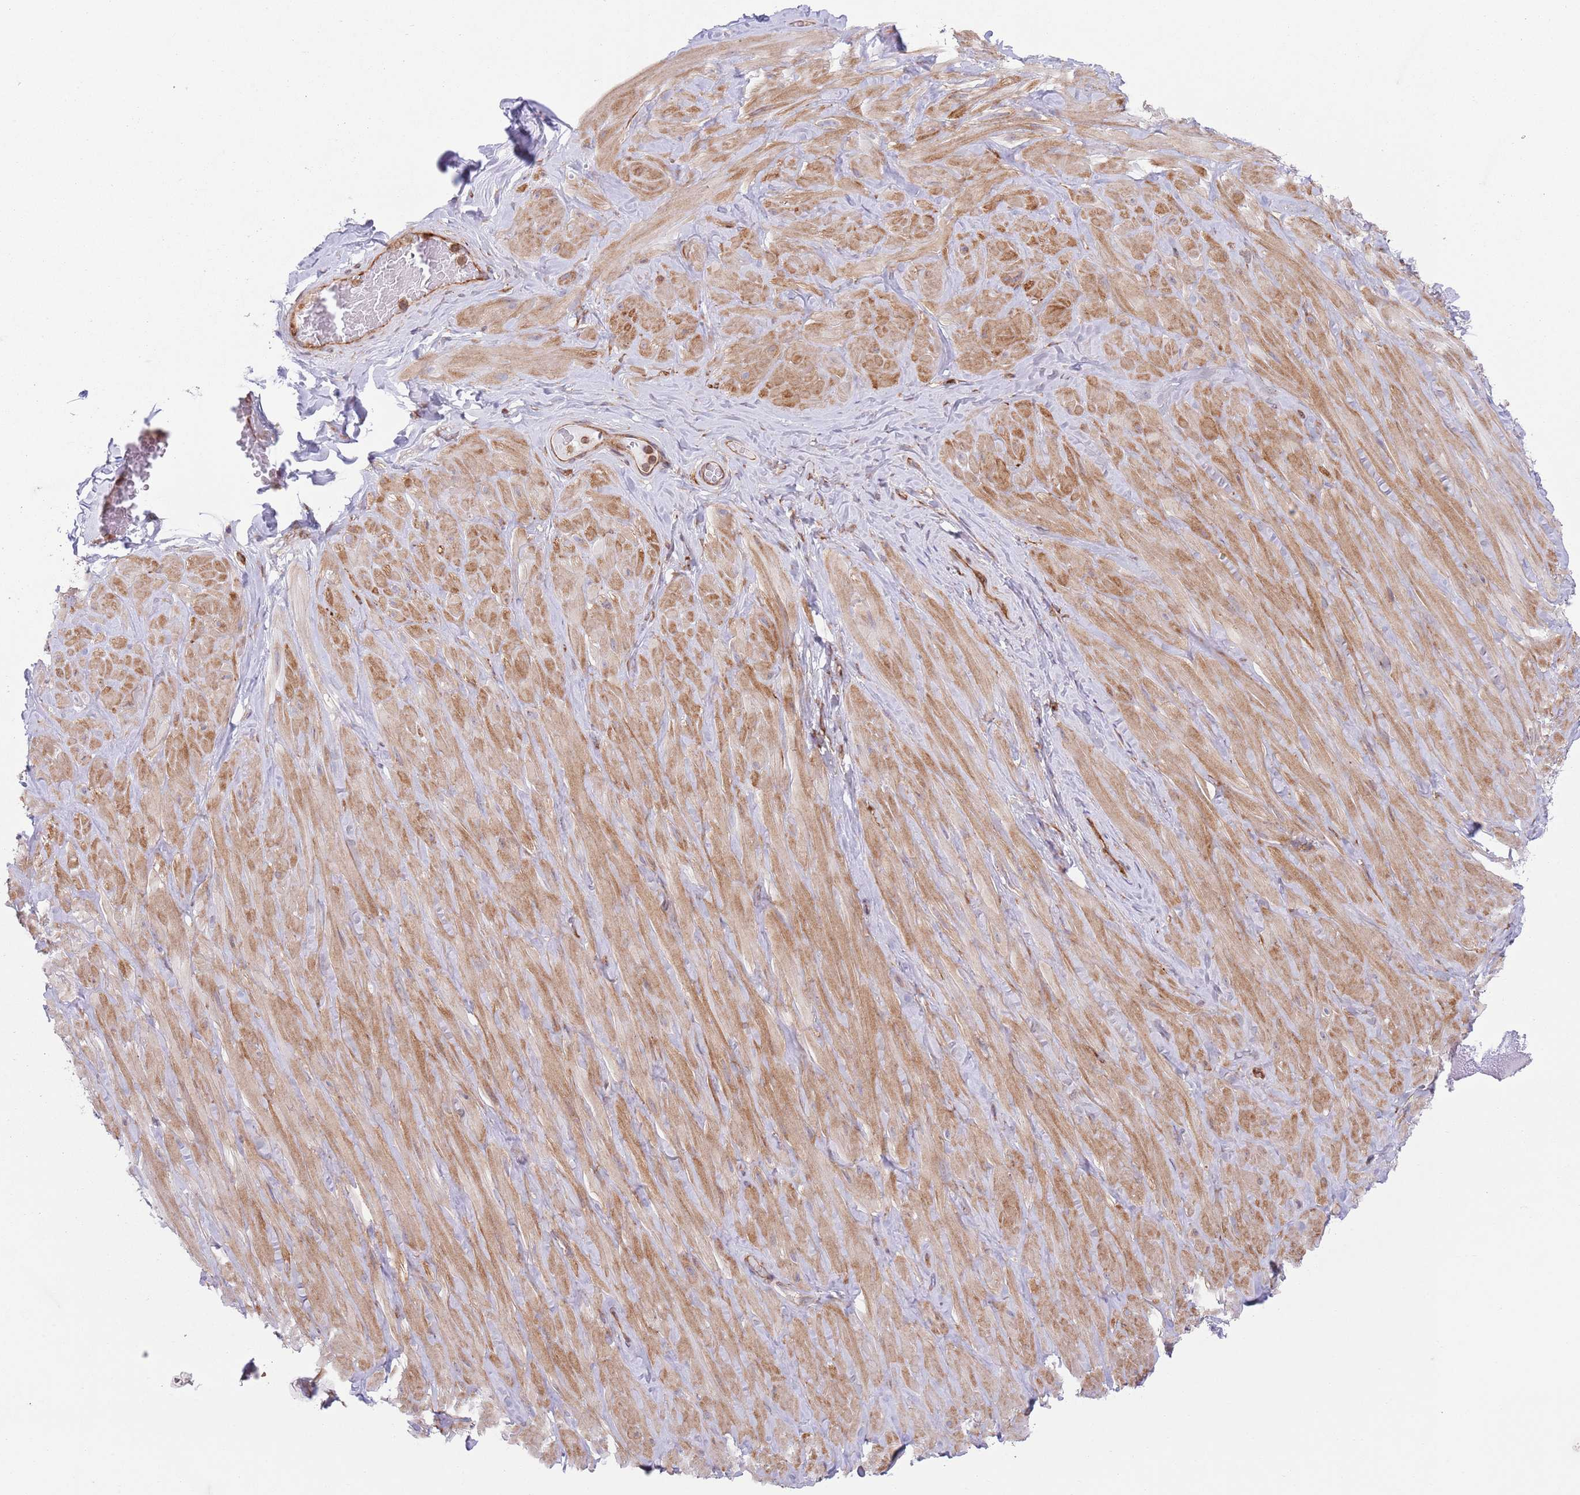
{"staining": {"intensity": "negative", "quantity": "none", "location": "none"}, "tissue": "adipose tissue", "cell_type": "Adipocytes", "image_type": "normal", "snomed": [{"axis": "morphology", "description": "Normal tissue, NOS"}, {"axis": "topography", "description": "Soft tissue"}, {"axis": "topography", "description": "Vascular tissue"}], "caption": "This is an IHC photomicrograph of normal human adipose tissue. There is no staining in adipocytes.", "gene": "ZMYM5", "patient": {"sex": "male", "age": 41}}